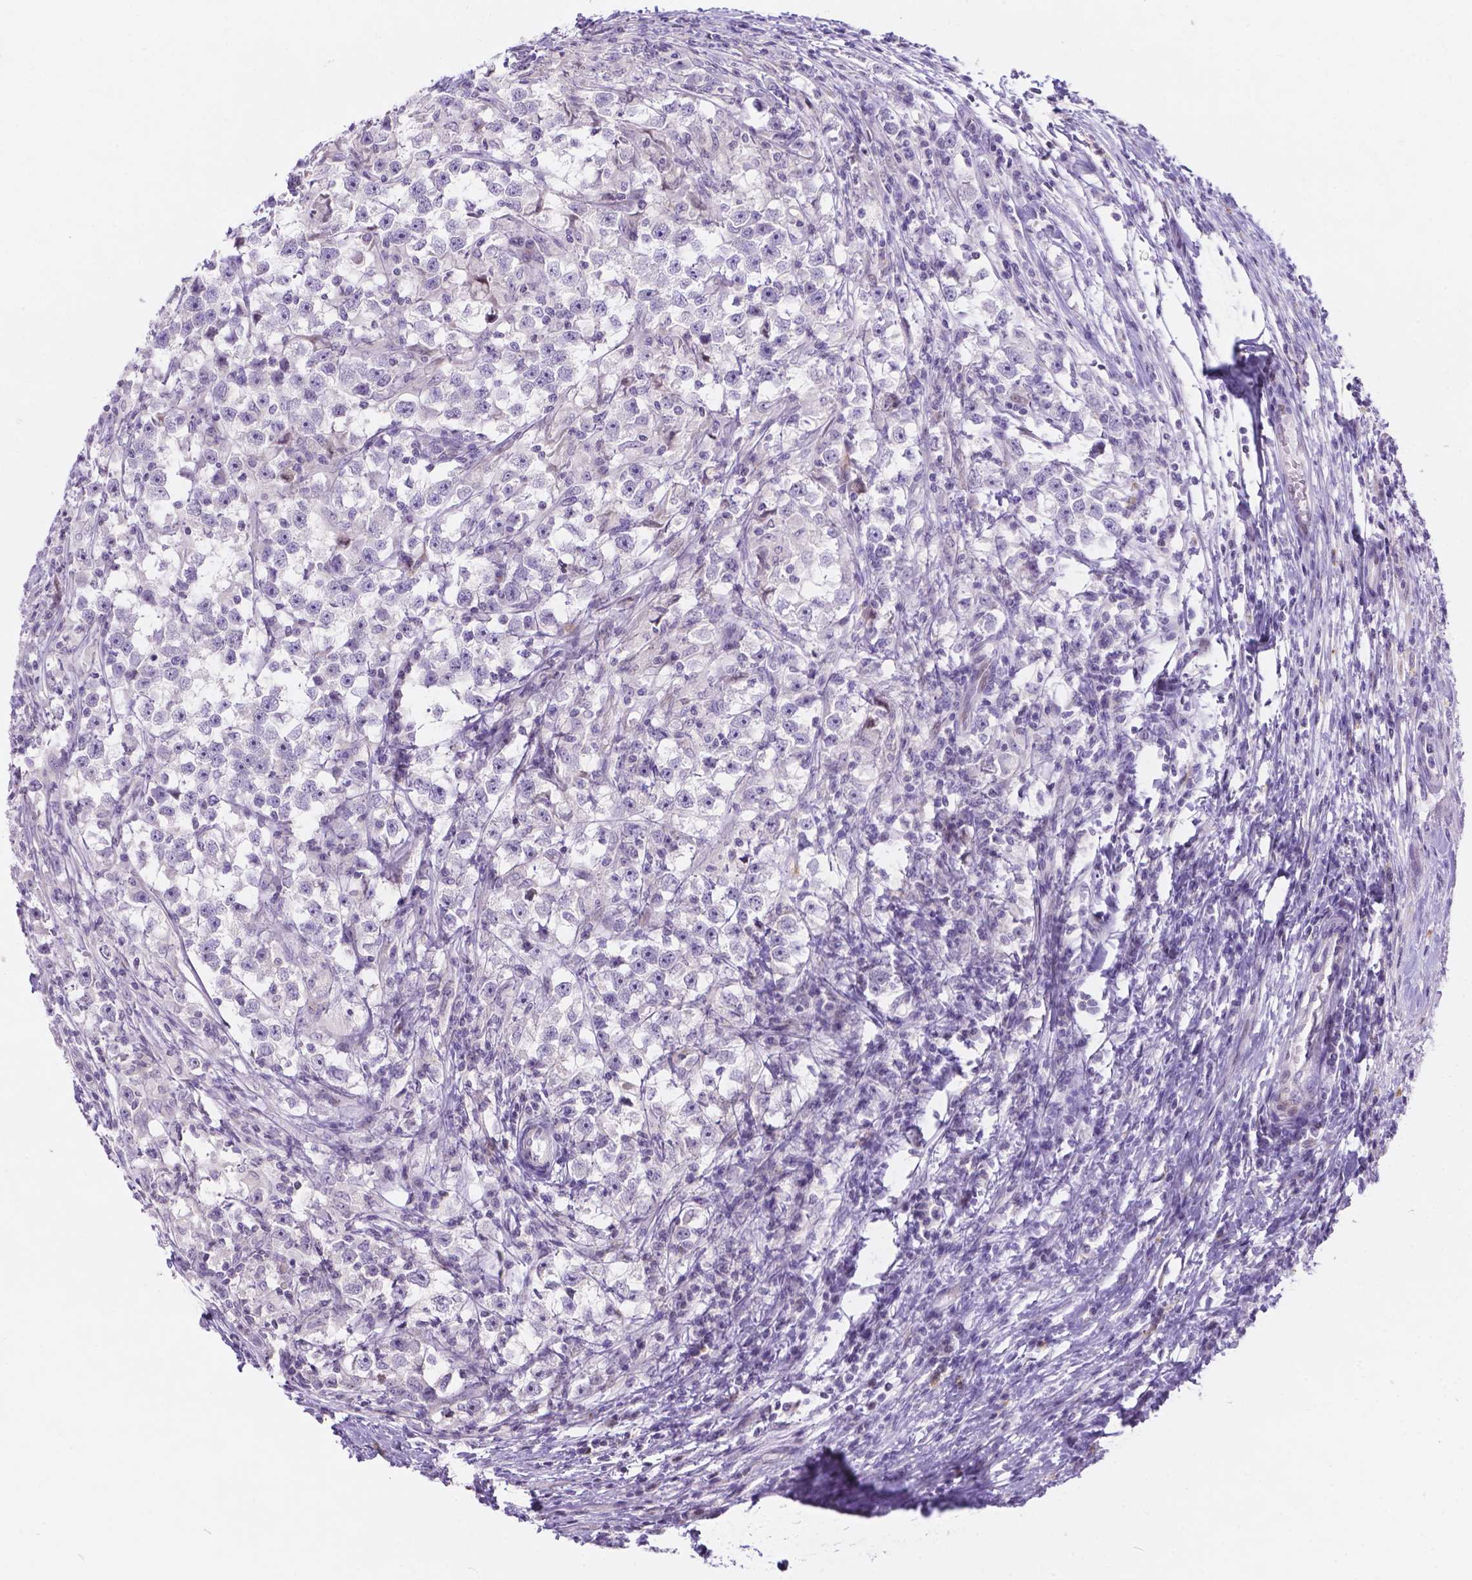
{"staining": {"intensity": "negative", "quantity": "none", "location": "none"}, "tissue": "testis cancer", "cell_type": "Tumor cells", "image_type": "cancer", "snomed": [{"axis": "morphology", "description": "Seminoma, NOS"}, {"axis": "topography", "description": "Testis"}], "caption": "Protein analysis of testis seminoma reveals no significant positivity in tumor cells. (DAB (3,3'-diaminobenzidine) immunohistochemistry, high magnification).", "gene": "DMWD", "patient": {"sex": "male", "age": 33}}